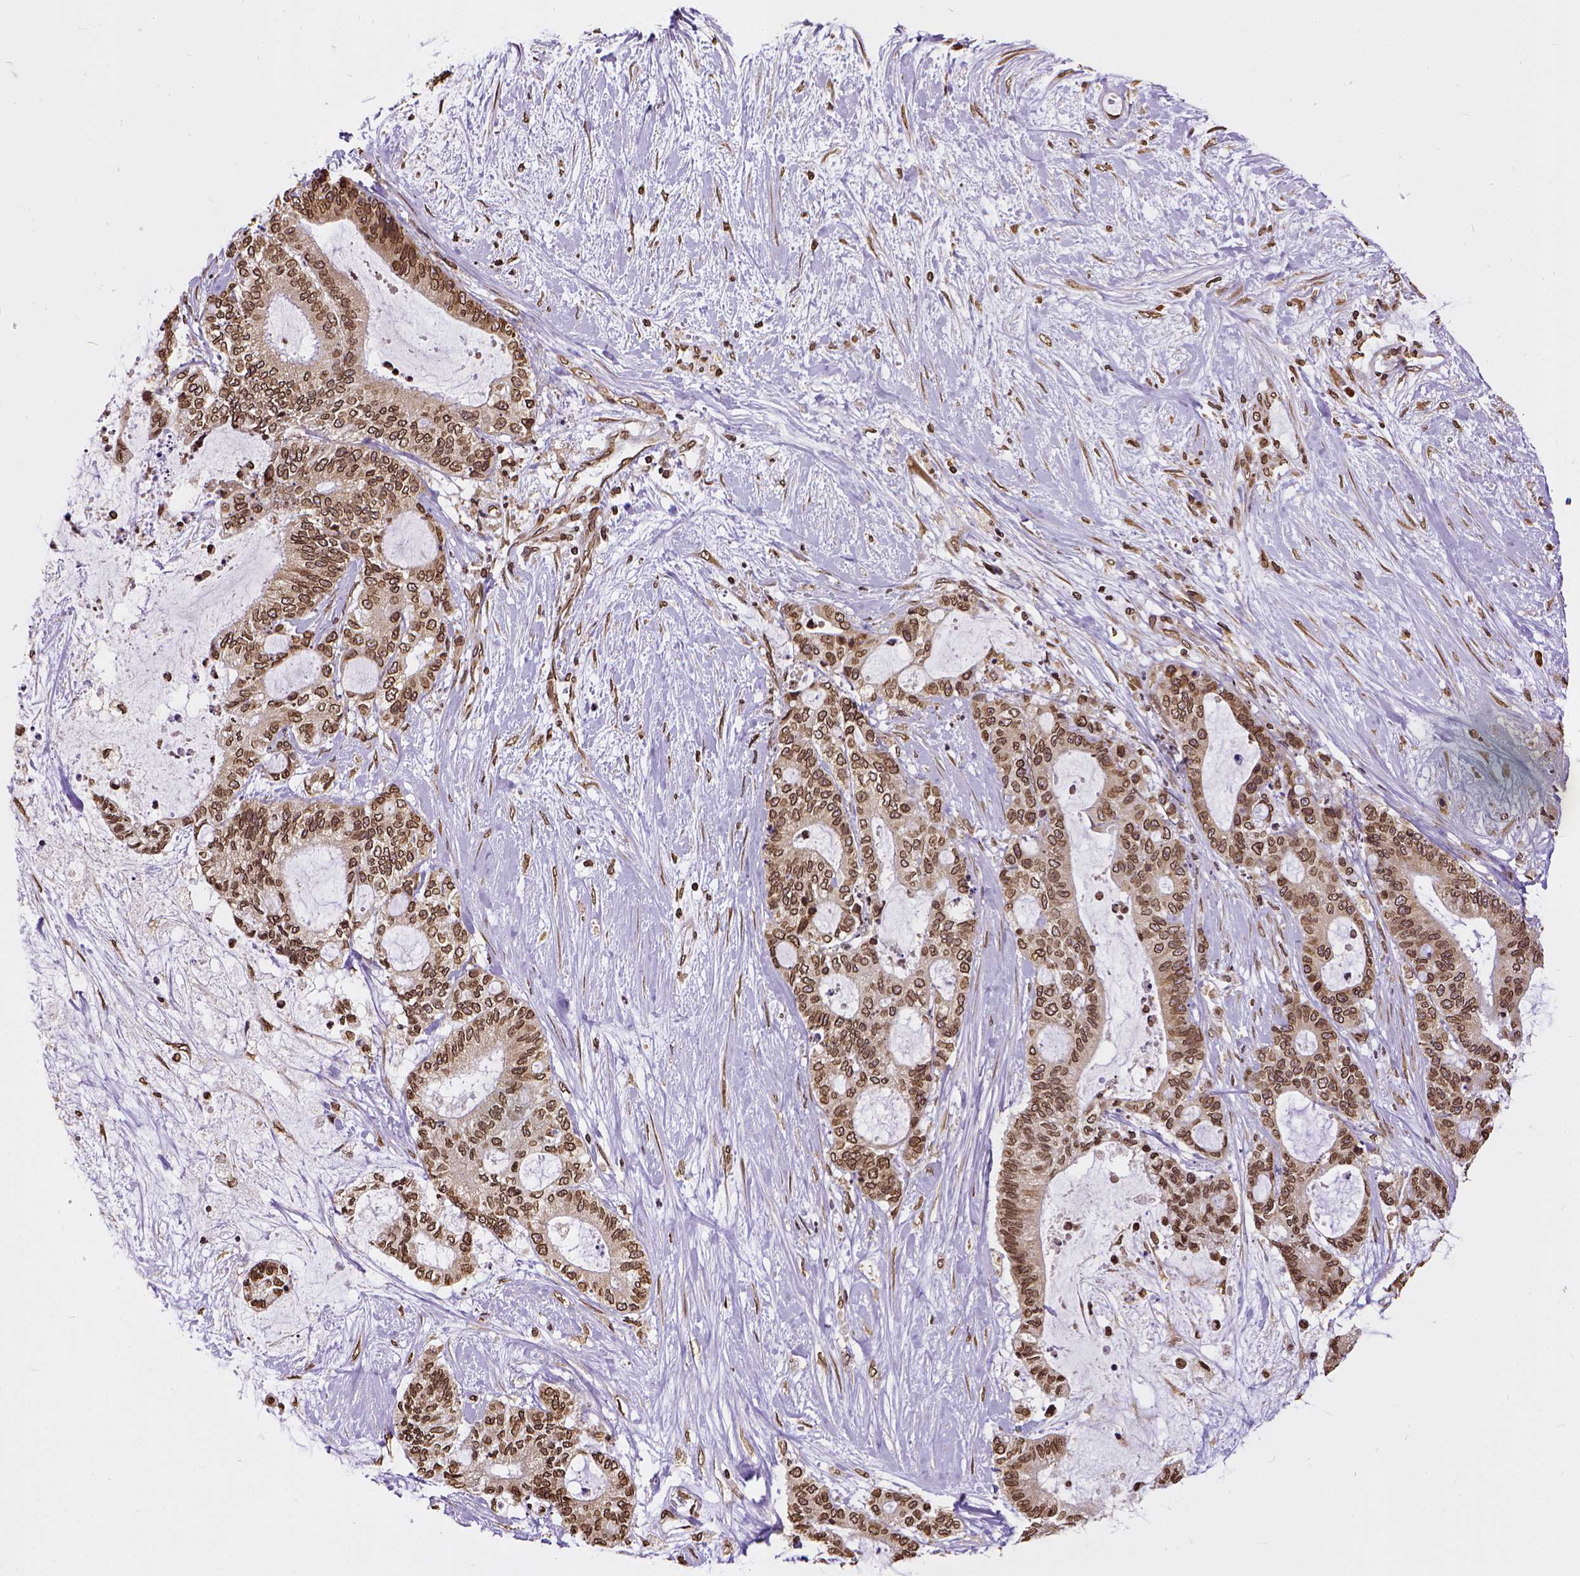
{"staining": {"intensity": "strong", "quantity": ">75%", "location": "cytoplasmic/membranous,nuclear"}, "tissue": "liver cancer", "cell_type": "Tumor cells", "image_type": "cancer", "snomed": [{"axis": "morphology", "description": "Normal tissue, NOS"}, {"axis": "morphology", "description": "Cholangiocarcinoma"}, {"axis": "topography", "description": "Liver"}, {"axis": "topography", "description": "Peripheral nerve tissue"}], "caption": "Strong cytoplasmic/membranous and nuclear staining for a protein is appreciated in about >75% of tumor cells of liver cancer (cholangiocarcinoma) using immunohistochemistry.", "gene": "MTDH", "patient": {"sex": "female", "age": 73}}